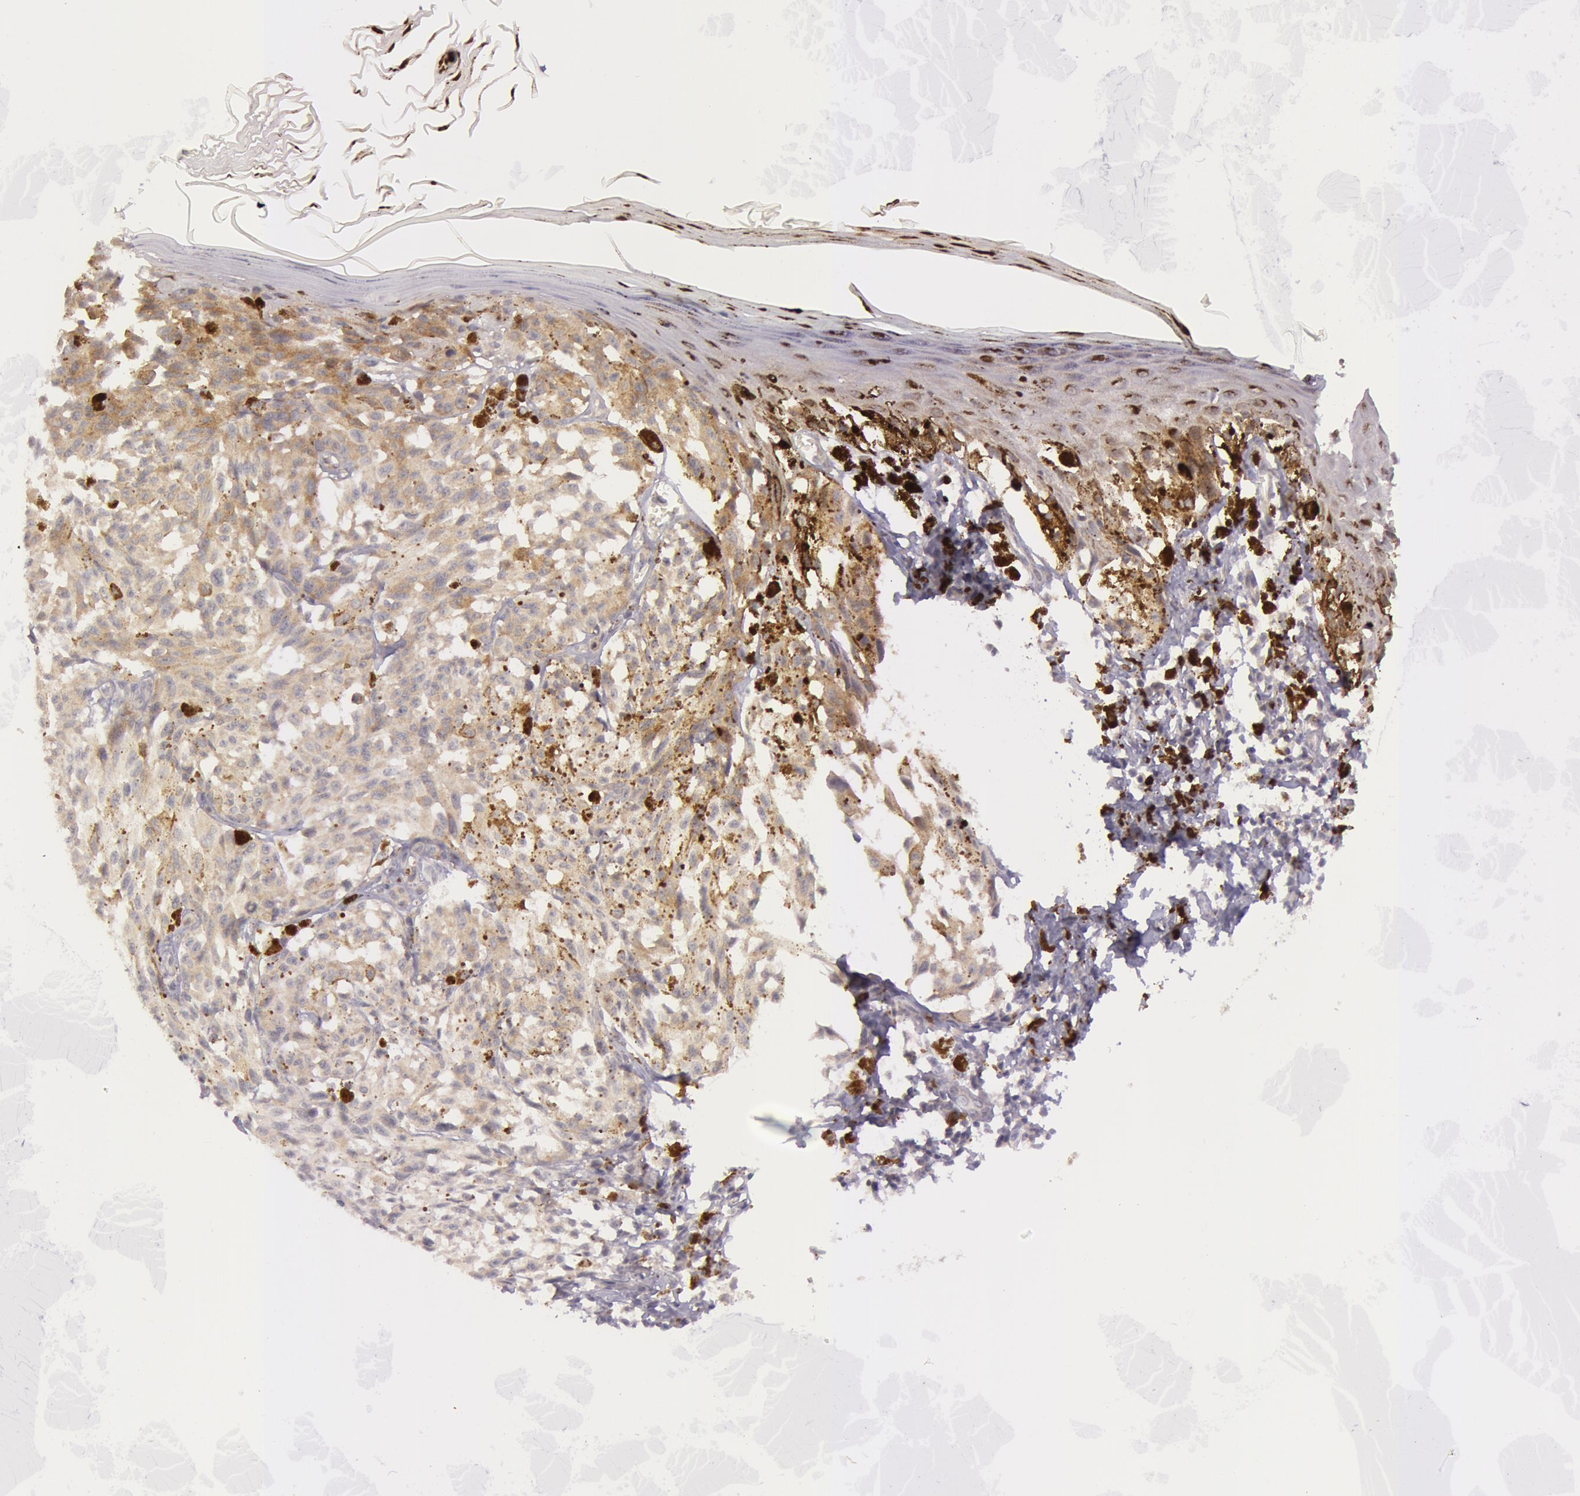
{"staining": {"intensity": "weak", "quantity": ">75%", "location": "cytoplasmic/membranous"}, "tissue": "melanoma", "cell_type": "Tumor cells", "image_type": "cancer", "snomed": [{"axis": "morphology", "description": "Malignant melanoma, NOS"}, {"axis": "topography", "description": "Skin"}], "caption": "DAB immunohistochemical staining of melanoma exhibits weak cytoplasmic/membranous protein expression in approximately >75% of tumor cells.", "gene": "MXRA5", "patient": {"sex": "female", "age": 72}}